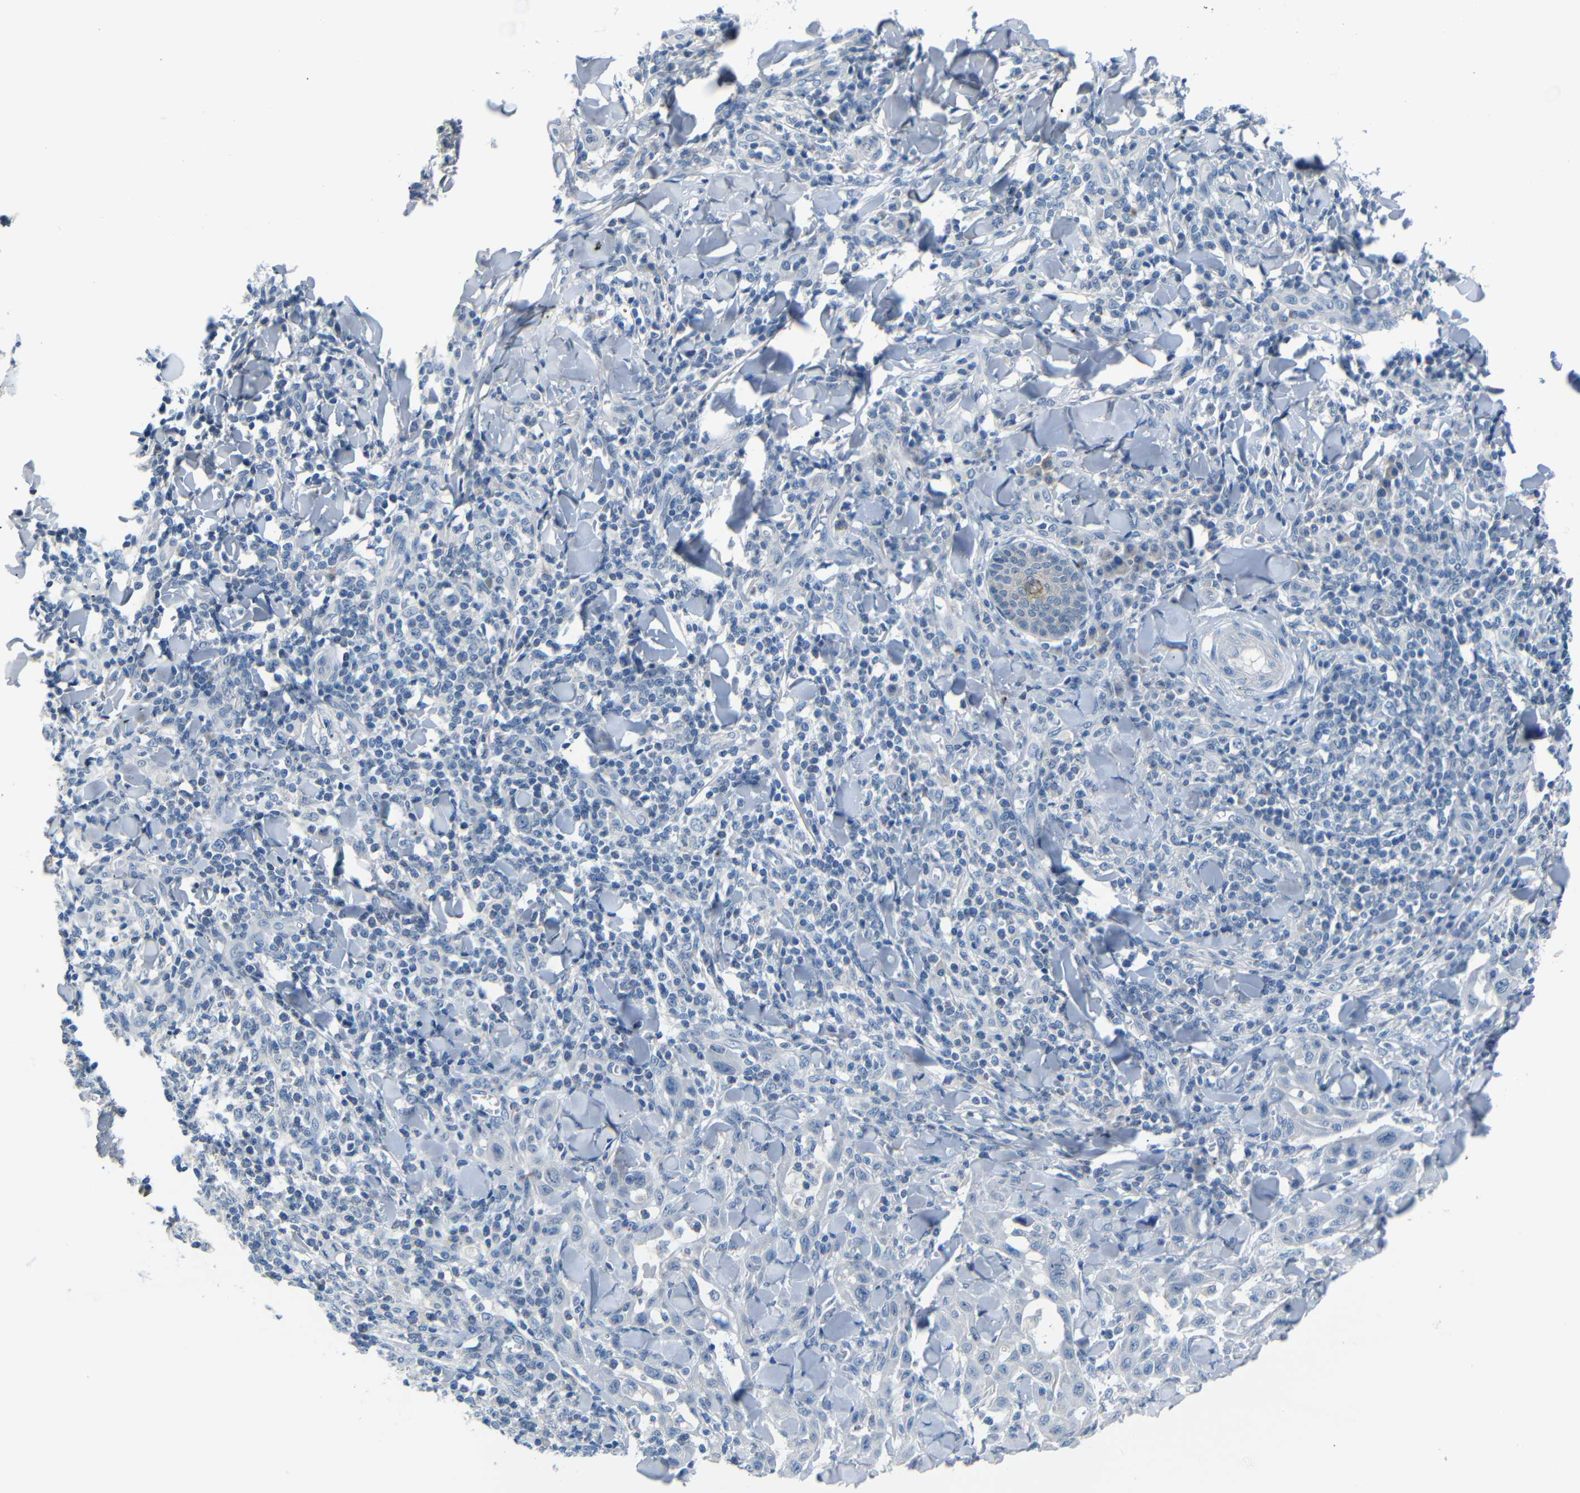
{"staining": {"intensity": "negative", "quantity": "none", "location": "none"}, "tissue": "skin cancer", "cell_type": "Tumor cells", "image_type": "cancer", "snomed": [{"axis": "morphology", "description": "Squamous cell carcinoma, NOS"}, {"axis": "topography", "description": "Skin"}], "caption": "Immunohistochemical staining of skin cancer demonstrates no significant staining in tumor cells.", "gene": "ANK3", "patient": {"sex": "male", "age": 24}}